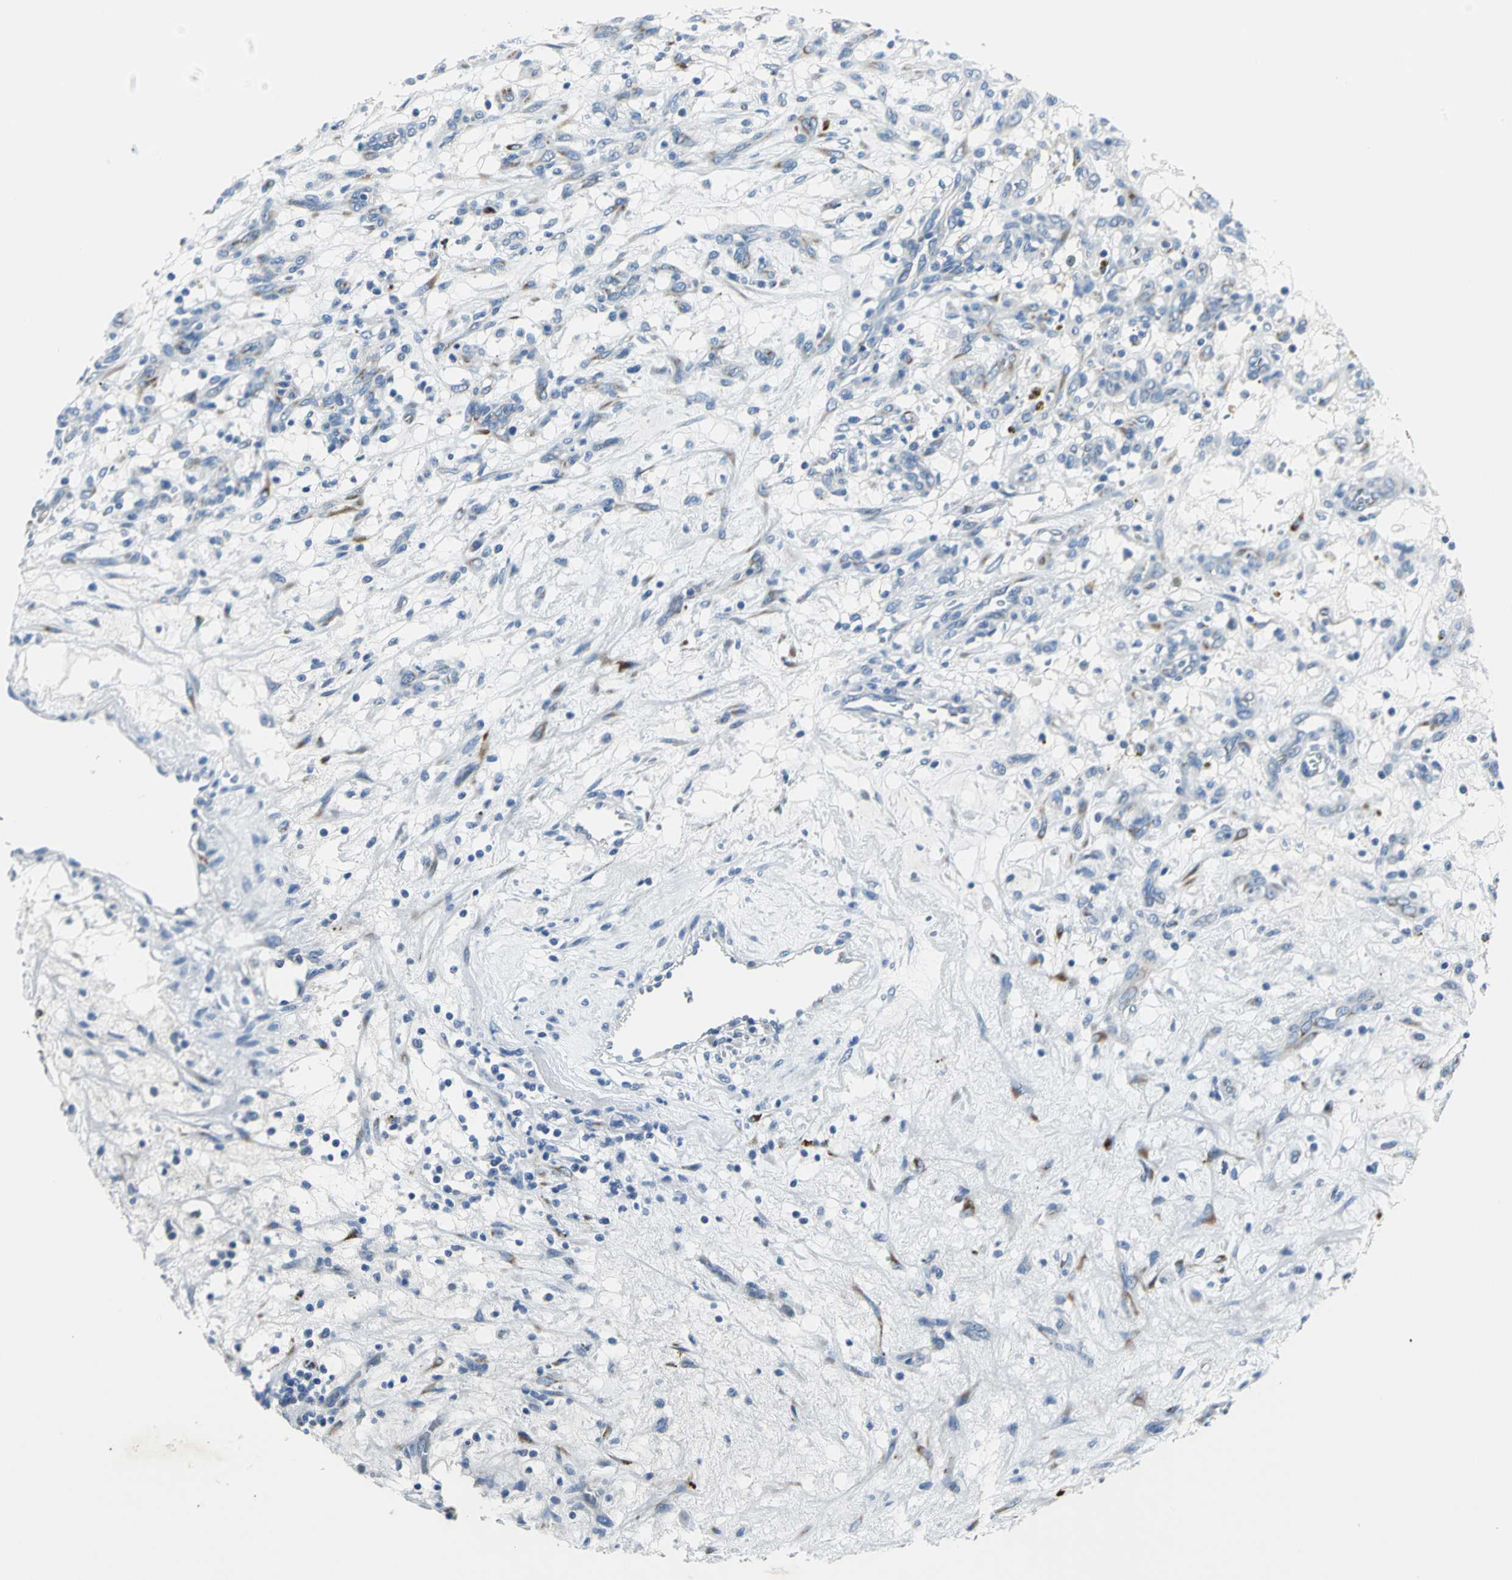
{"staining": {"intensity": "moderate", "quantity": "<25%", "location": "cytoplasmic/membranous"}, "tissue": "renal cancer", "cell_type": "Tumor cells", "image_type": "cancer", "snomed": [{"axis": "morphology", "description": "Adenocarcinoma, NOS"}, {"axis": "topography", "description": "Kidney"}], "caption": "Brown immunohistochemical staining in renal cancer (adenocarcinoma) displays moderate cytoplasmic/membranous positivity in about <25% of tumor cells. Using DAB (brown) and hematoxylin (blue) stains, captured at high magnification using brightfield microscopy.", "gene": "B3GNT2", "patient": {"sex": "female", "age": 57}}